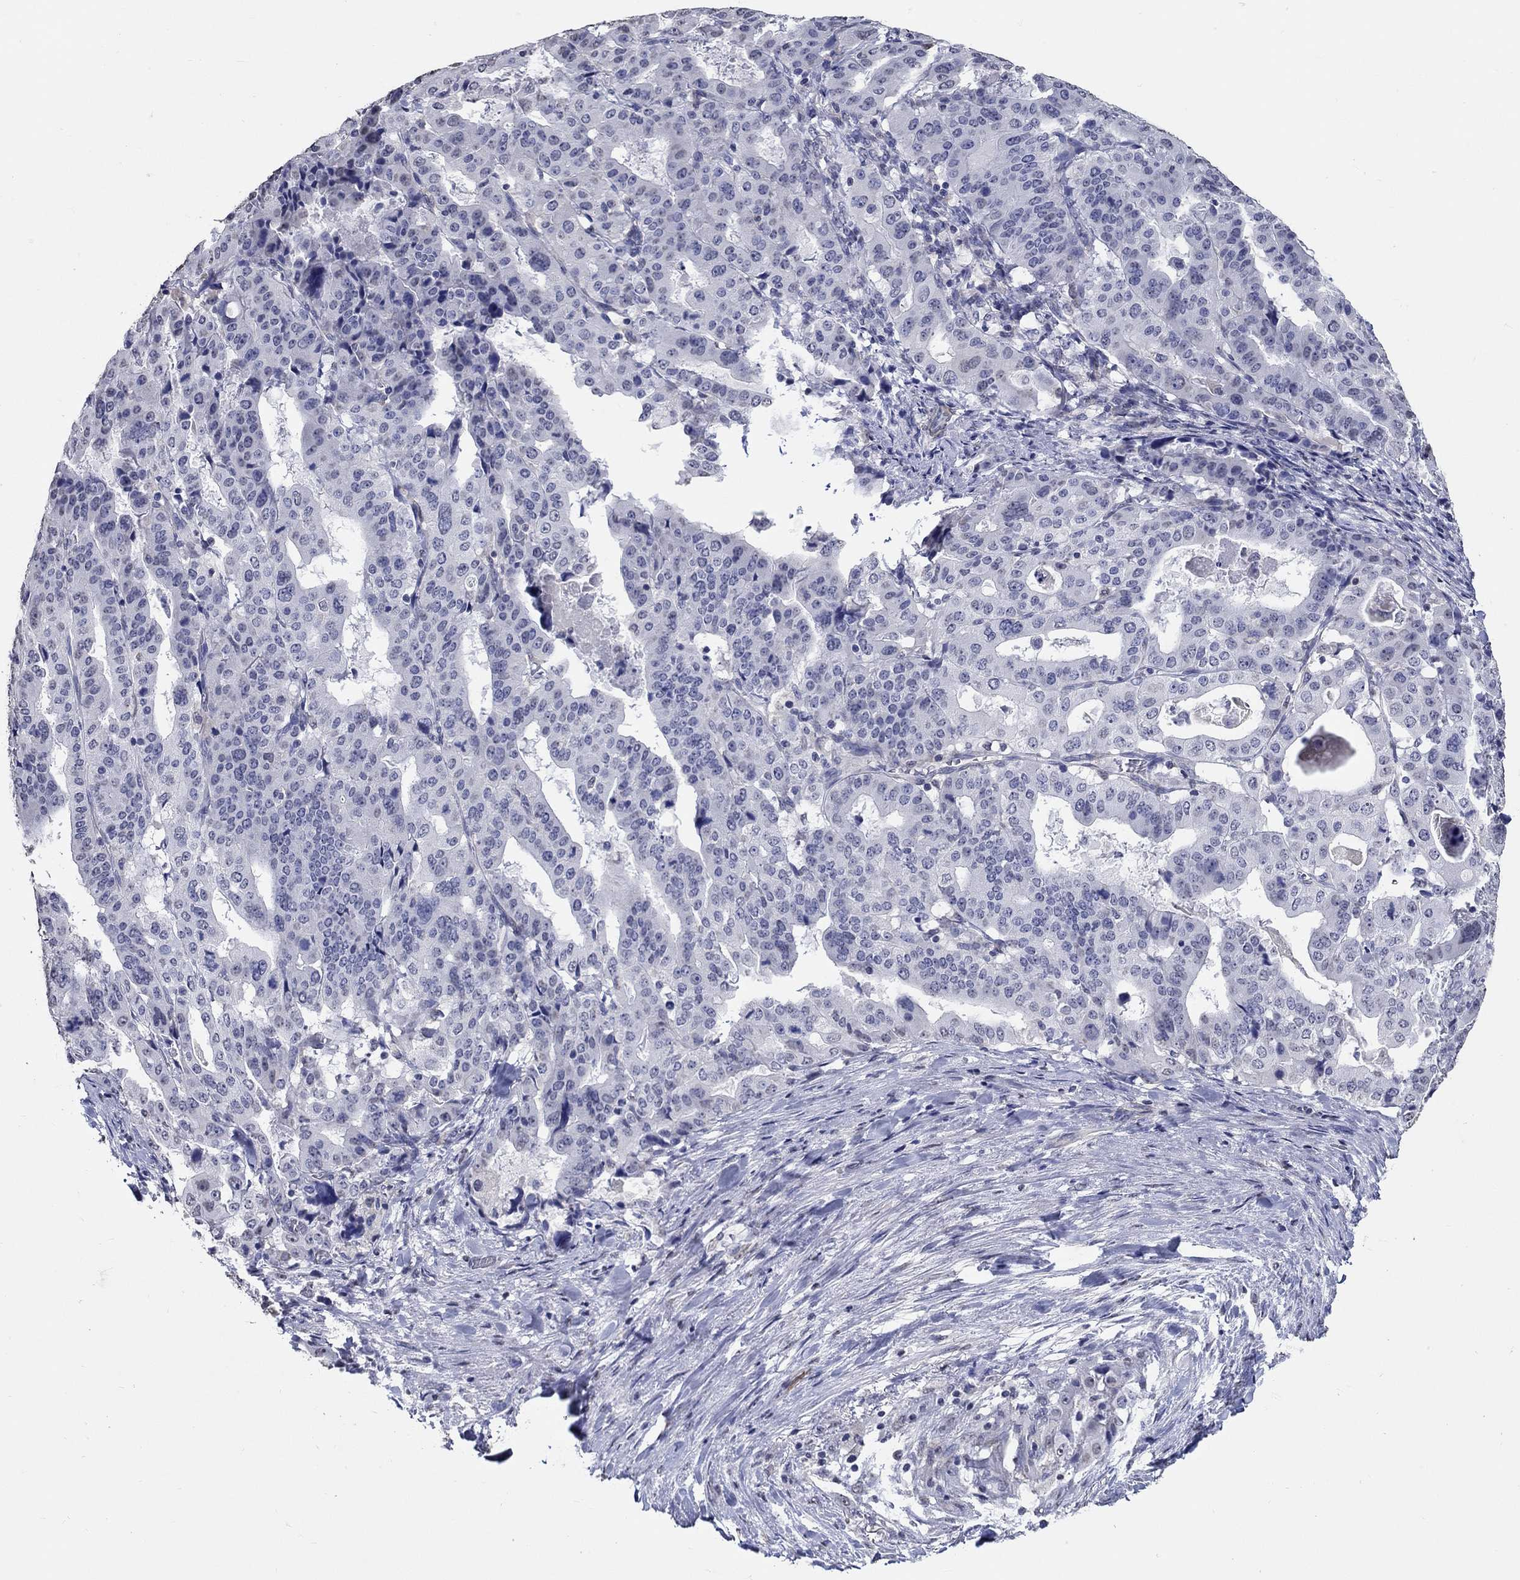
{"staining": {"intensity": "negative", "quantity": "none", "location": "none"}, "tissue": "stomach cancer", "cell_type": "Tumor cells", "image_type": "cancer", "snomed": [{"axis": "morphology", "description": "Adenocarcinoma, NOS"}, {"axis": "topography", "description": "Stomach"}], "caption": "Immunohistochemistry histopathology image of neoplastic tissue: human stomach adenocarcinoma stained with DAB displays no significant protein staining in tumor cells.", "gene": "PDE1B", "patient": {"sex": "male", "age": 48}}